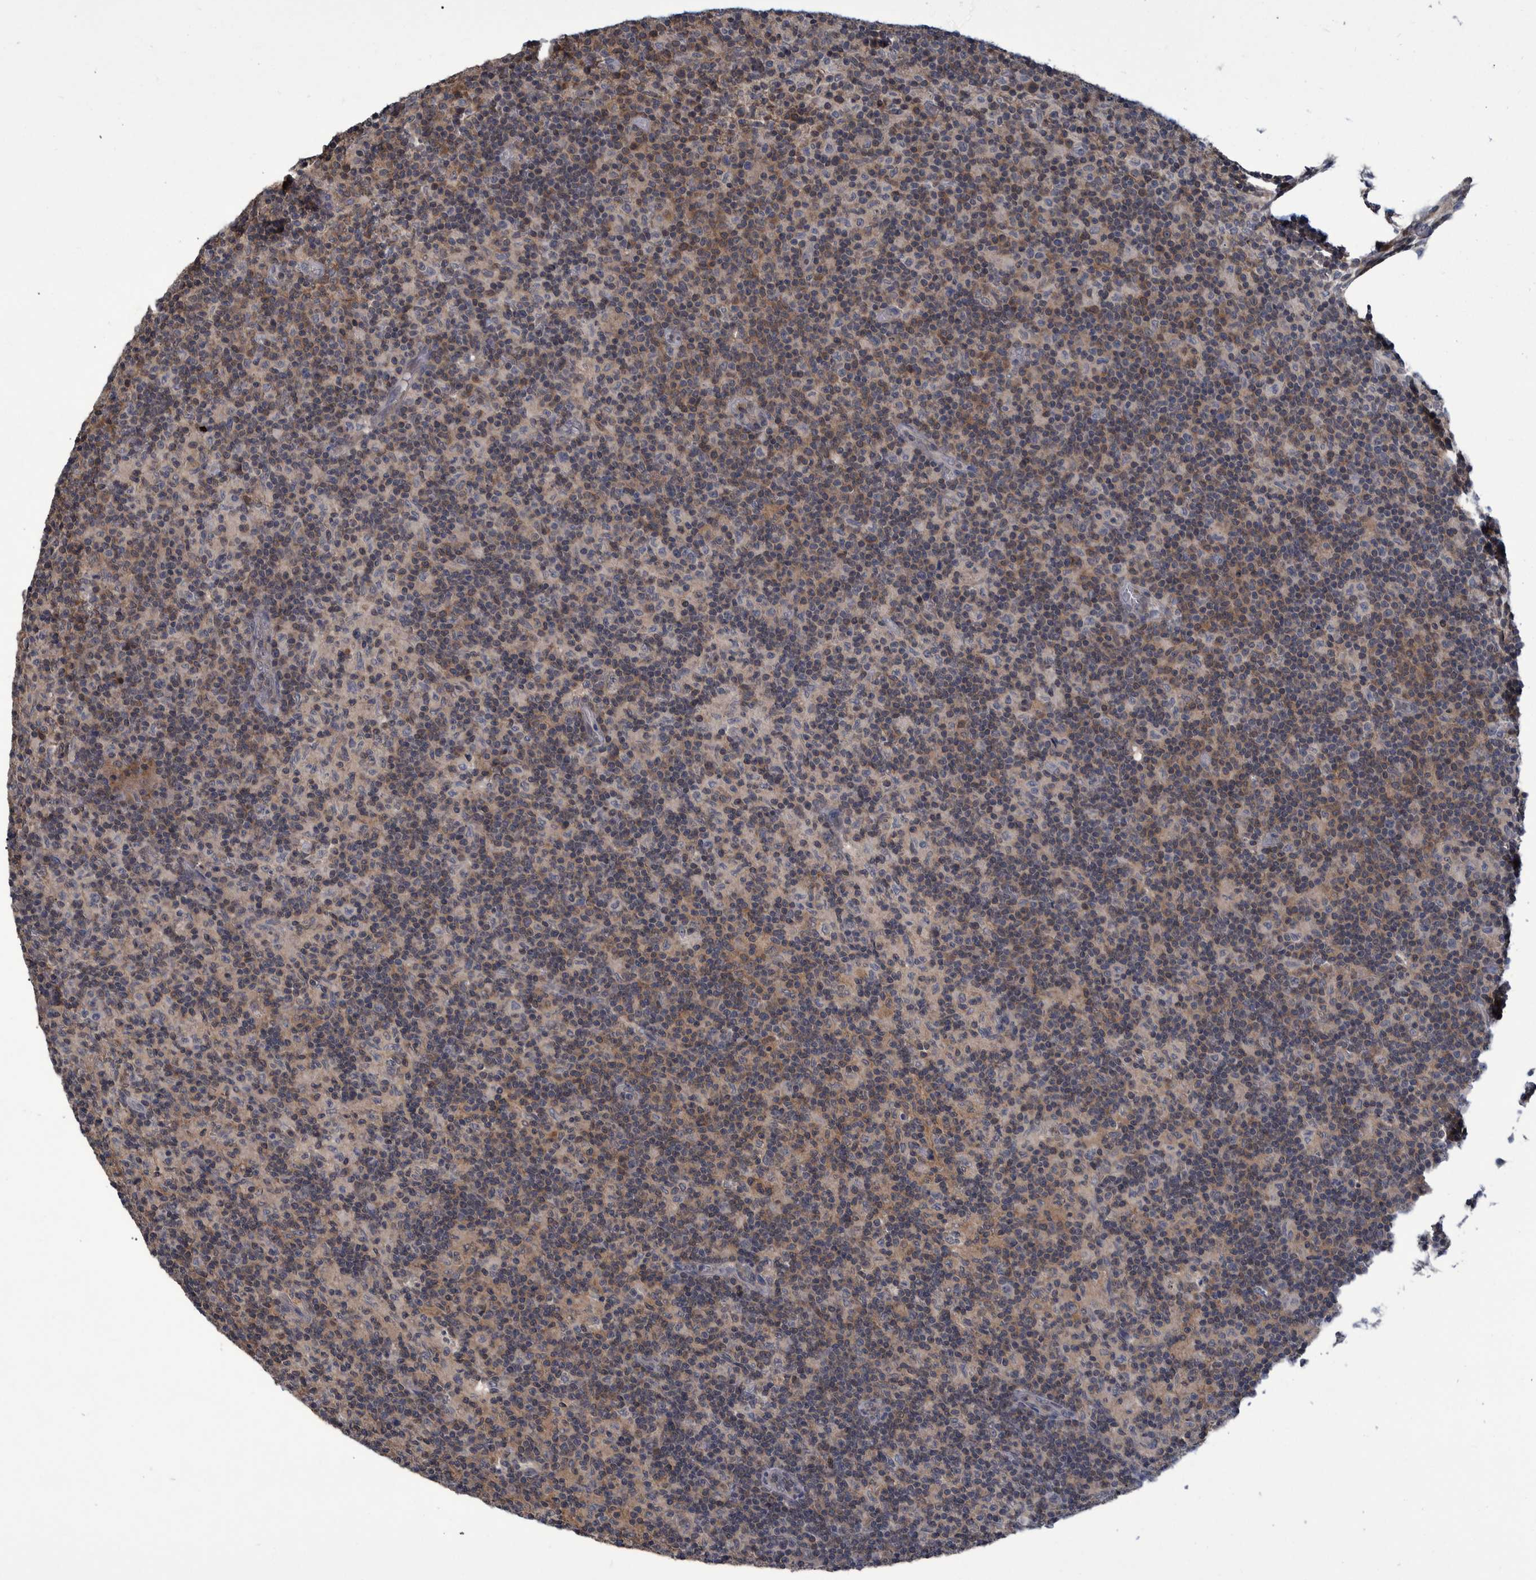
{"staining": {"intensity": "moderate", "quantity": "25%-75%", "location": "cytoplasmic/membranous"}, "tissue": "lymph node", "cell_type": "Germinal center cells", "image_type": "normal", "snomed": [{"axis": "morphology", "description": "Normal tissue, NOS"}, {"axis": "morphology", "description": "Inflammation, NOS"}, {"axis": "topography", "description": "Lymph node"}], "caption": "A micrograph of human lymph node stained for a protein shows moderate cytoplasmic/membranous brown staining in germinal center cells. (DAB (3,3'-diaminobenzidine) = brown stain, brightfield microscopy at high magnification).", "gene": "PCYT2", "patient": {"sex": "male", "age": 55}}